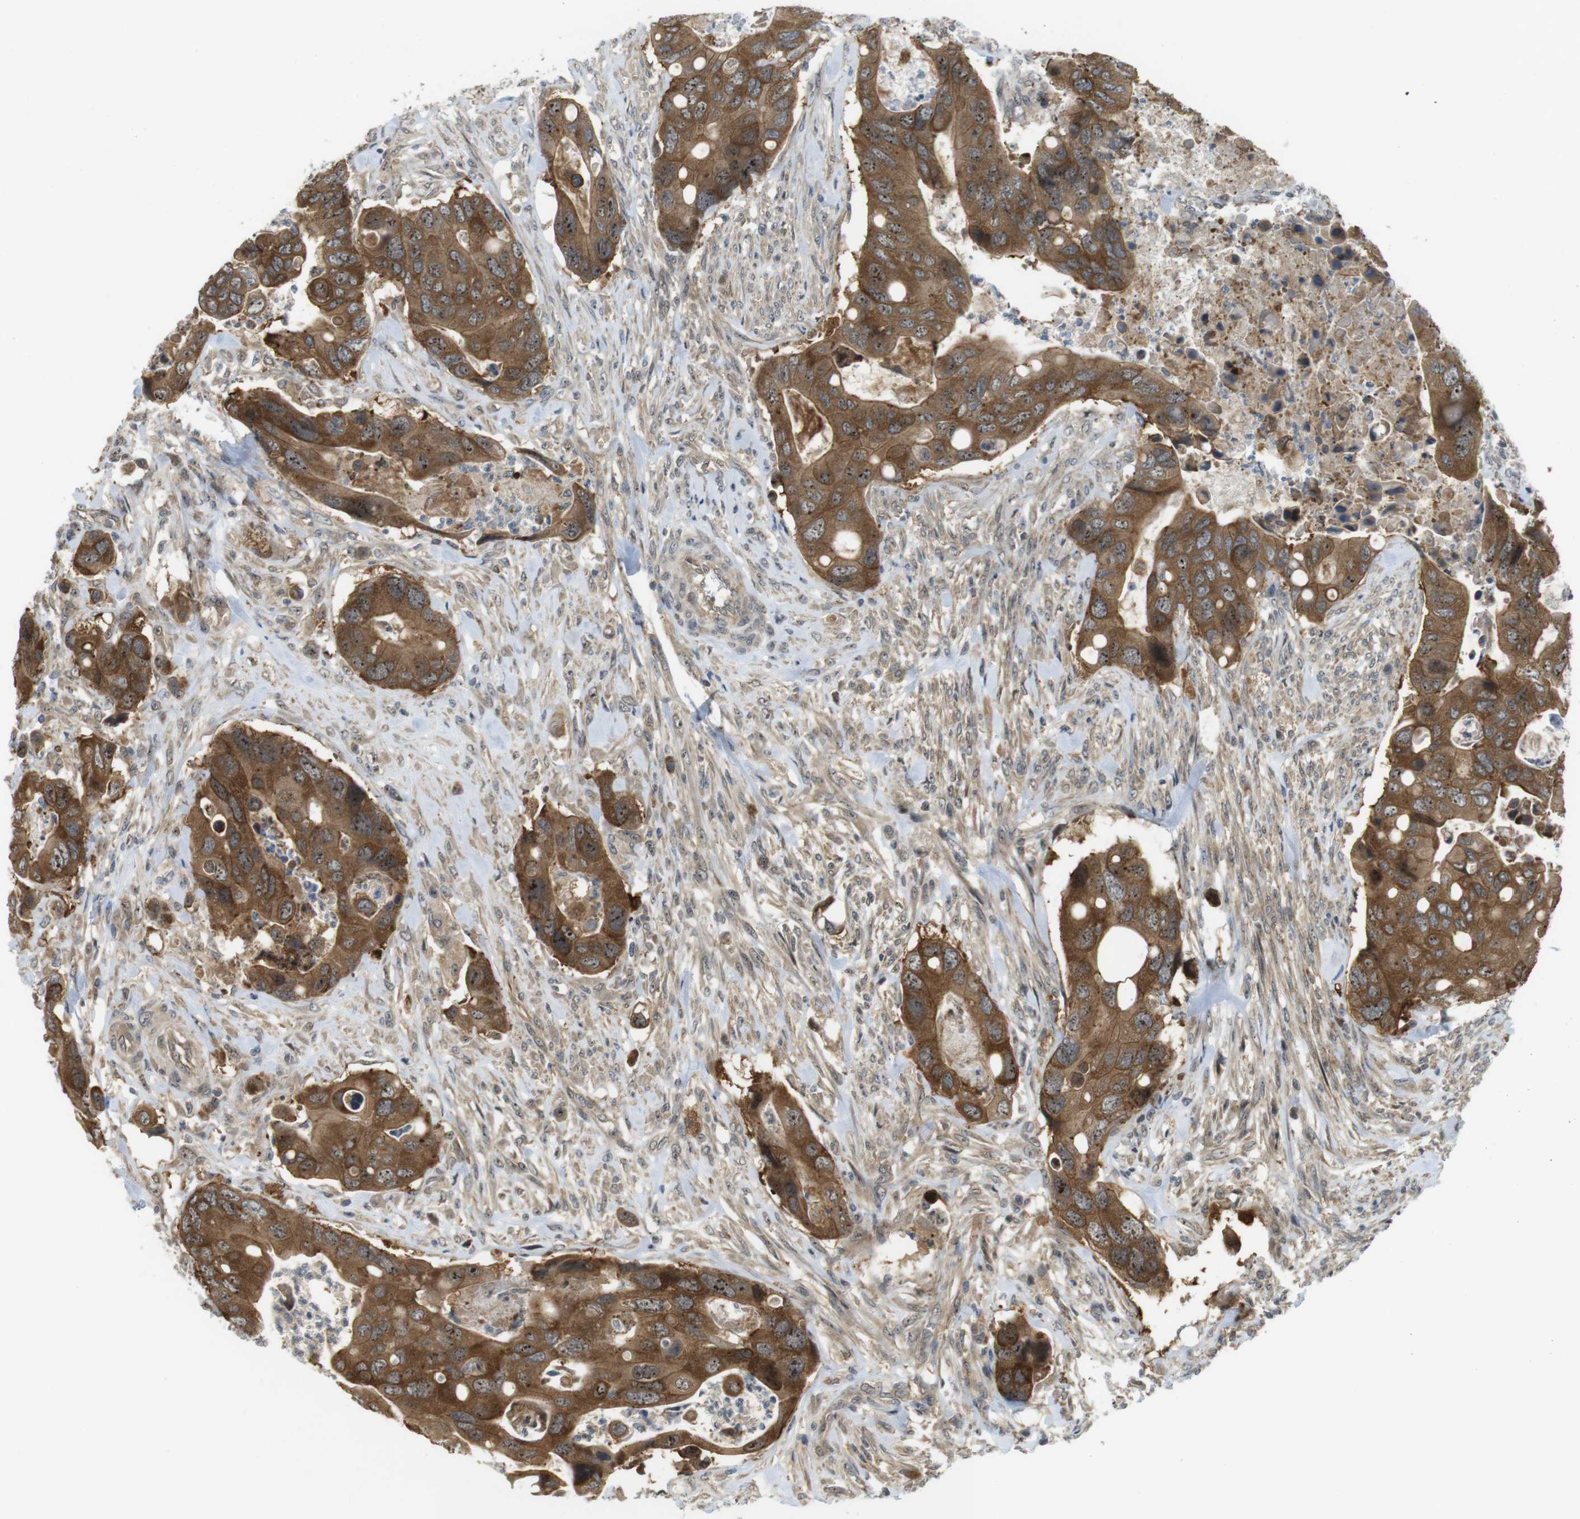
{"staining": {"intensity": "moderate", "quantity": ">75%", "location": "cytoplasmic/membranous"}, "tissue": "colorectal cancer", "cell_type": "Tumor cells", "image_type": "cancer", "snomed": [{"axis": "morphology", "description": "Adenocarcinoma, NOS"}, {"axis": "topography", "description": "Rectum"}], "caption": "DAB (3,3'-diaminobenzidine) immunohistochemical staining of colorectal adenocarcinoma demonstrates moderate cytoplasmic/membranous protein expression in about >75% of tumor cells. (Brightfield microscopy of DAB IHC at high magnification).", "gene": "CC2D1A", "patient": {"sex": "female", "age": 57}}